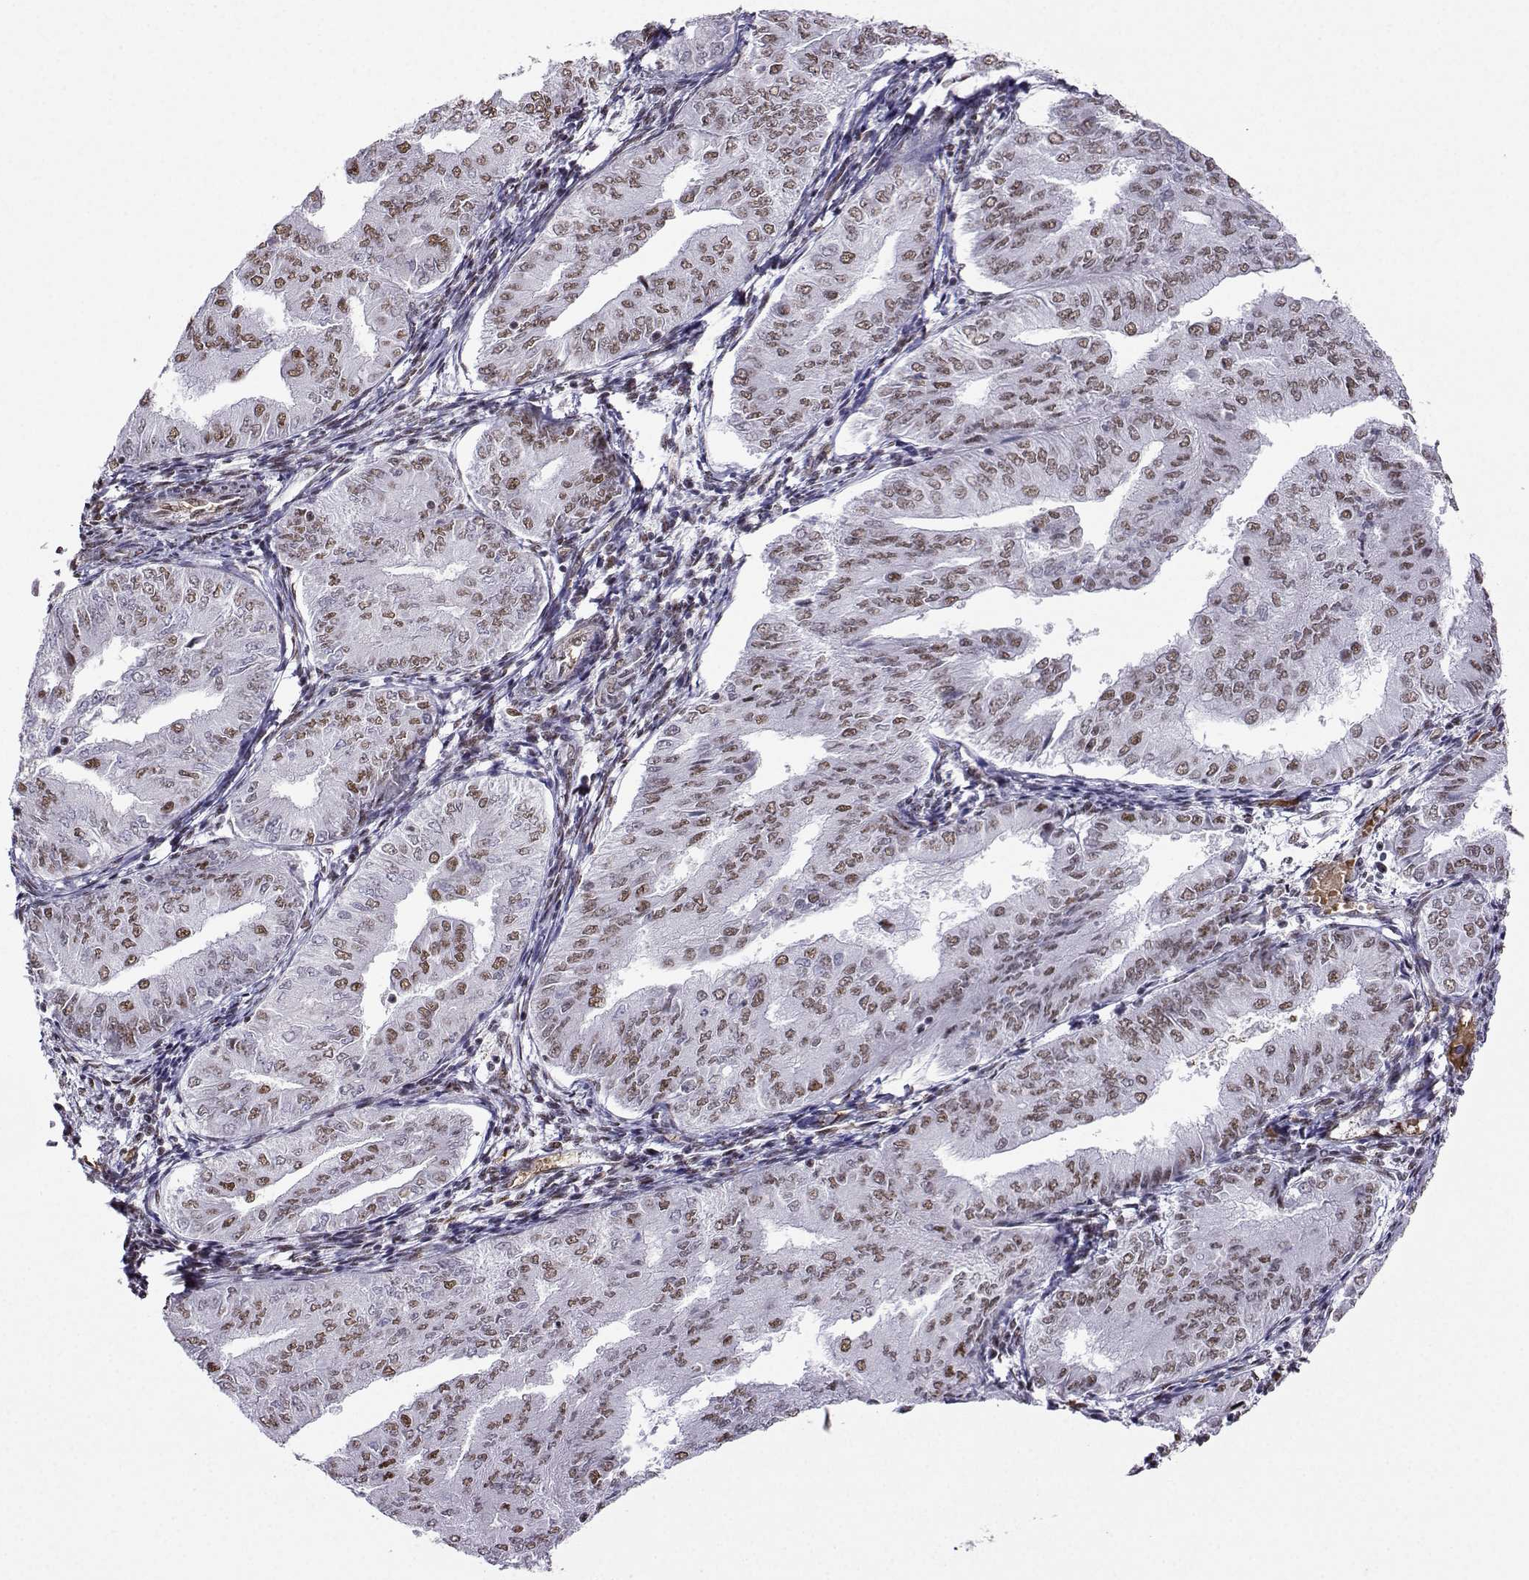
{"staining": {"intensity": "moderate", "quantity": "25%-75%", "location": "nuclear"}, "tissue": "endometrial cancer", "cell_type": "Tumor cells", "image_type": "cancer", "snomed": [{"axis": "morphology", "description": "Adenocarcinoma, NOS"}, {"axis": "topography", "description": "Endometrium"}], "caption": "DAB (3,3'-diaminobenzidine) immunohistochemical staining of endometrial cancer displays moderate nuclear protein staining in about 25%-75% of tumor cells. The protein is shown in brown color, while the nuclei are stained blue.", "gene": "CCNK", "patient": {"sex": "female", "age": 53}}